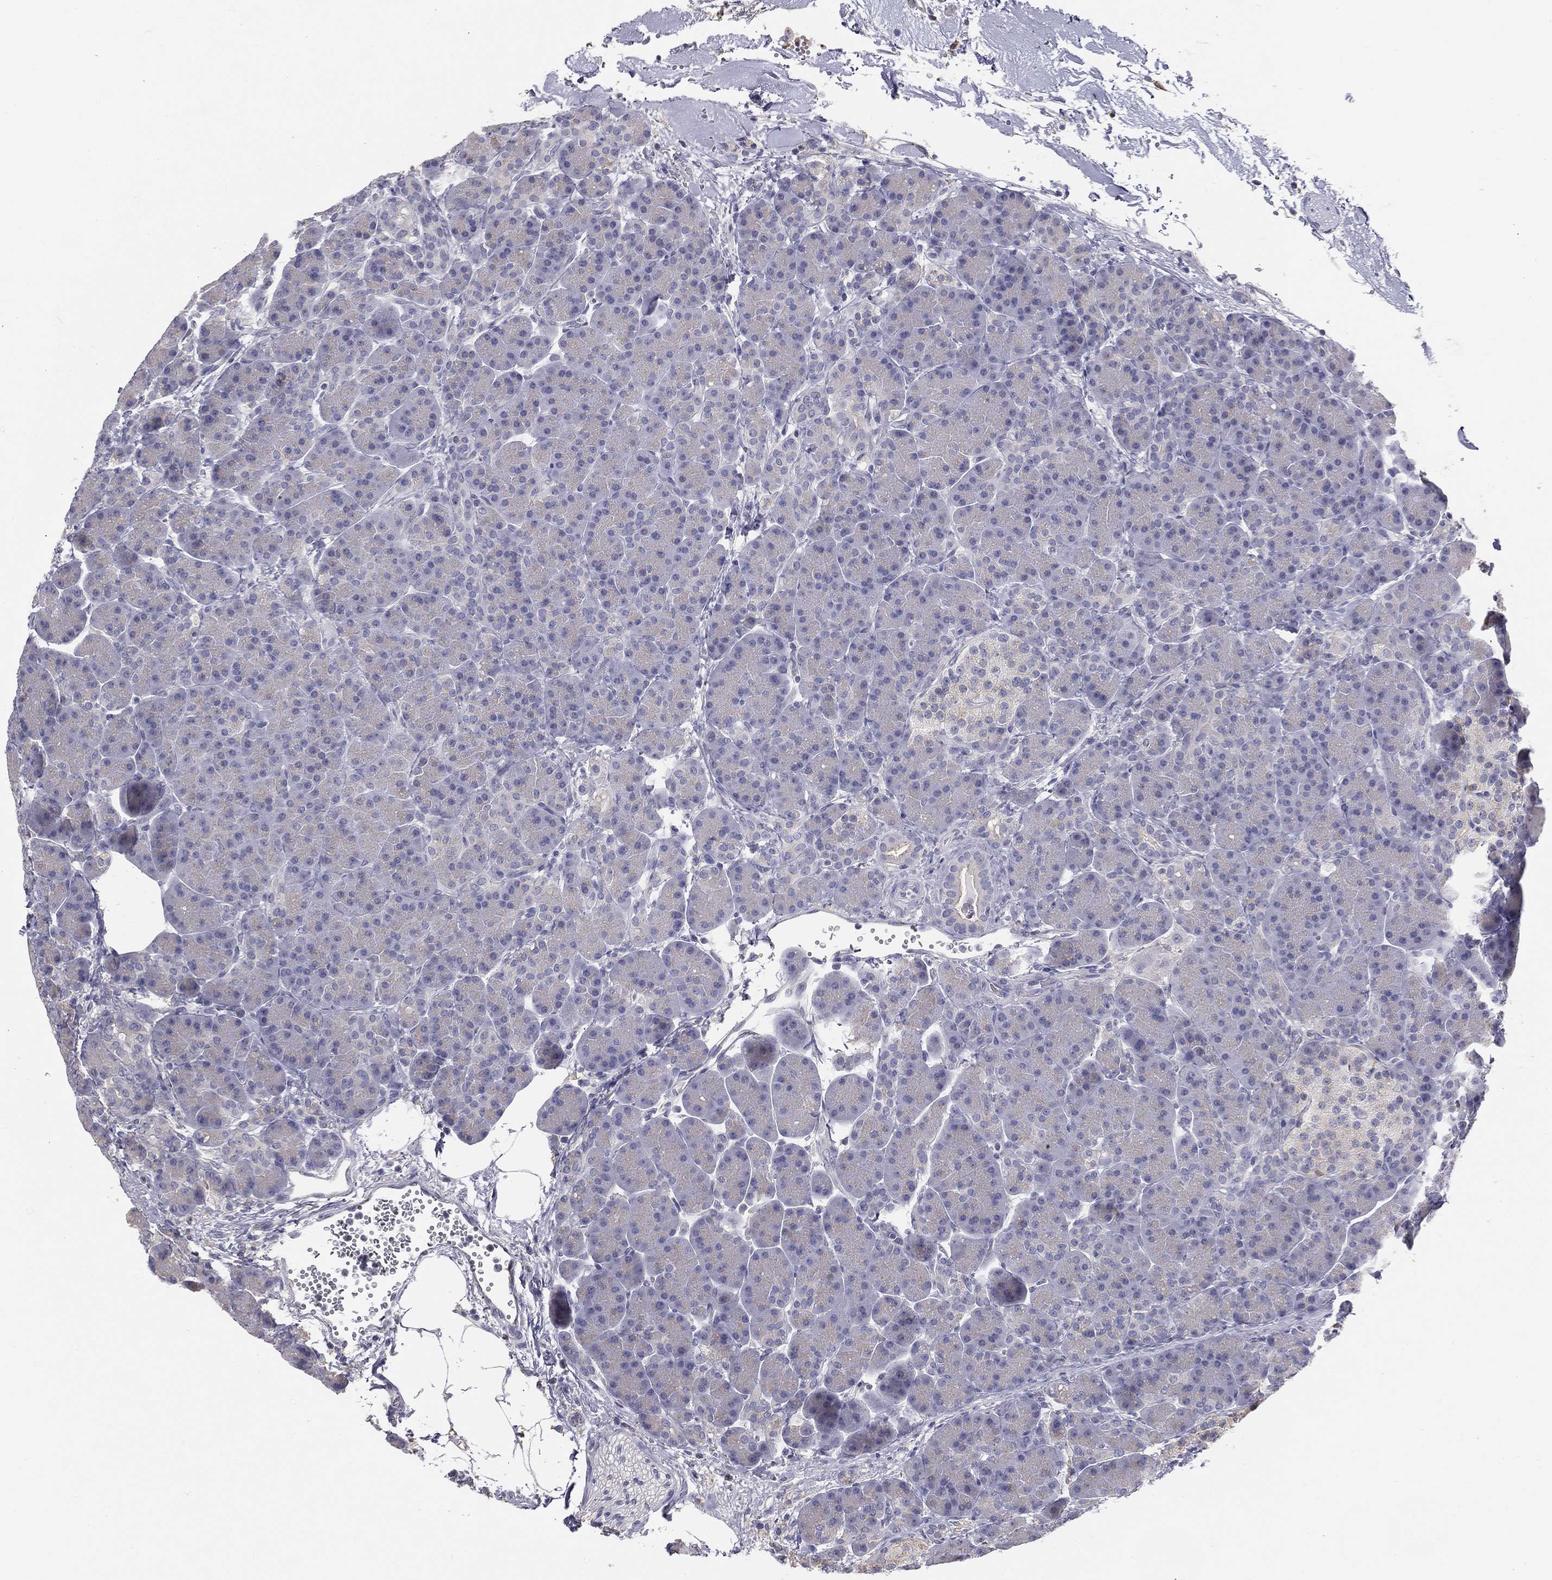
{"staining": {"intensity": "negative", "quantity": "none", "location": "none"}, "tissue": "pancreas", "cell_type": "Exocrine glandular cells", "image_type": "normal", "snomed": [{"axis": "morphology", "description": "Normal tissue, NOS"}, {"axis": "topography", "description": "Pancreas"}], "caption": "Immunohistochemistry of normal human pancreas exhibits no positivity in exocrine glandular cells.", "gene": "MUC13", "patient": {"sex": "female", "age": 63}}